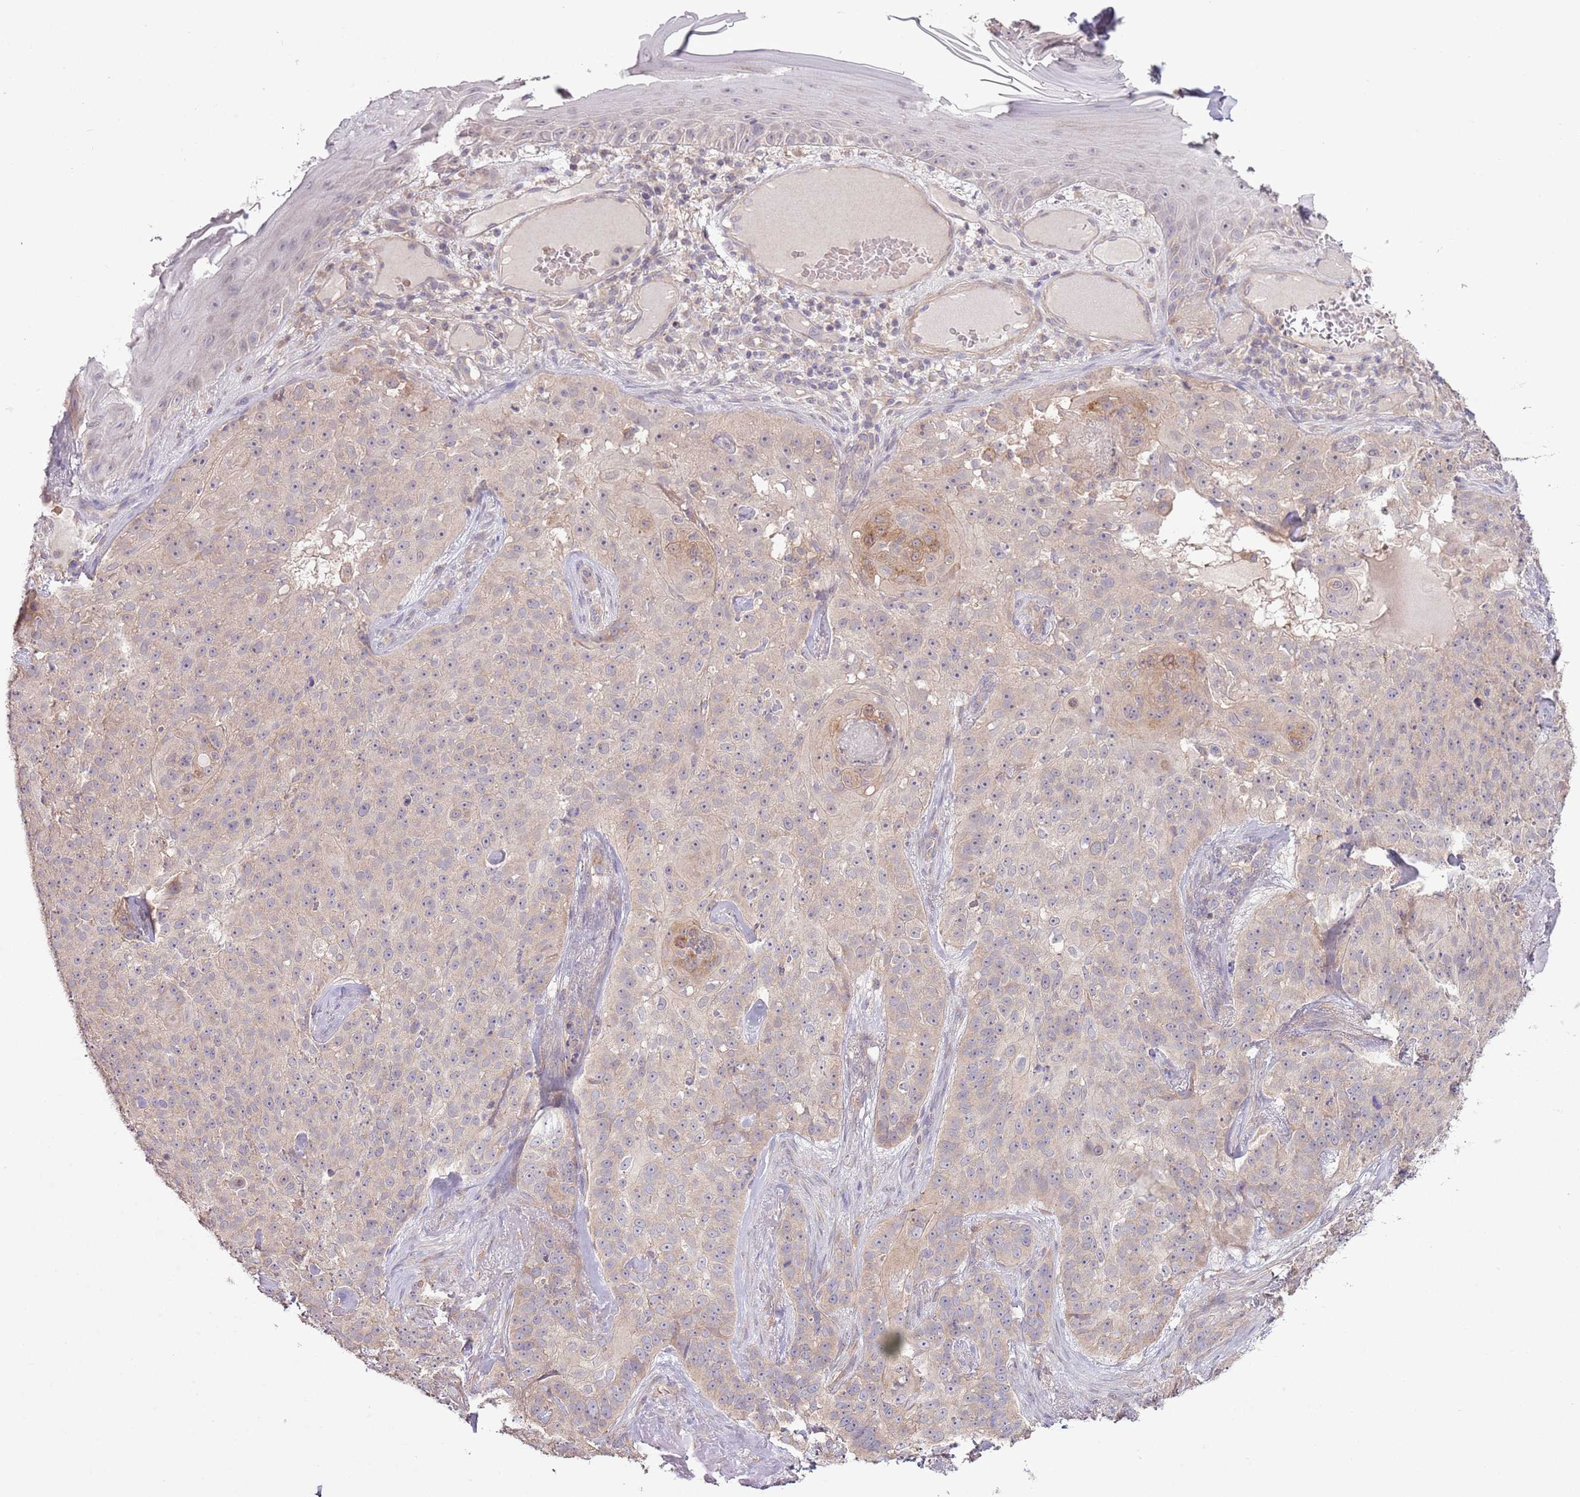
{"staining": {"intensity": "moderate", "quantity": "<25%", "location": "cytoplasmic/membranous"}, "tissue": "skin cancer", "cell_type": "Tumor cells", "image_type": "cancer", "snomed": [{"axis": "morphology", "description": "Basal cell carcinoma"}, {"axis": "topography", "description": "Skin"}], "caption": "Immunohistochemical staining of human skin basal cell carcinoma demonstrates moderate cytoplasmic/membranous protein expression in approximately <25% of tumor cells.", "gene": "LPIN2", "patient": {"sex": "female", "age": 92}}